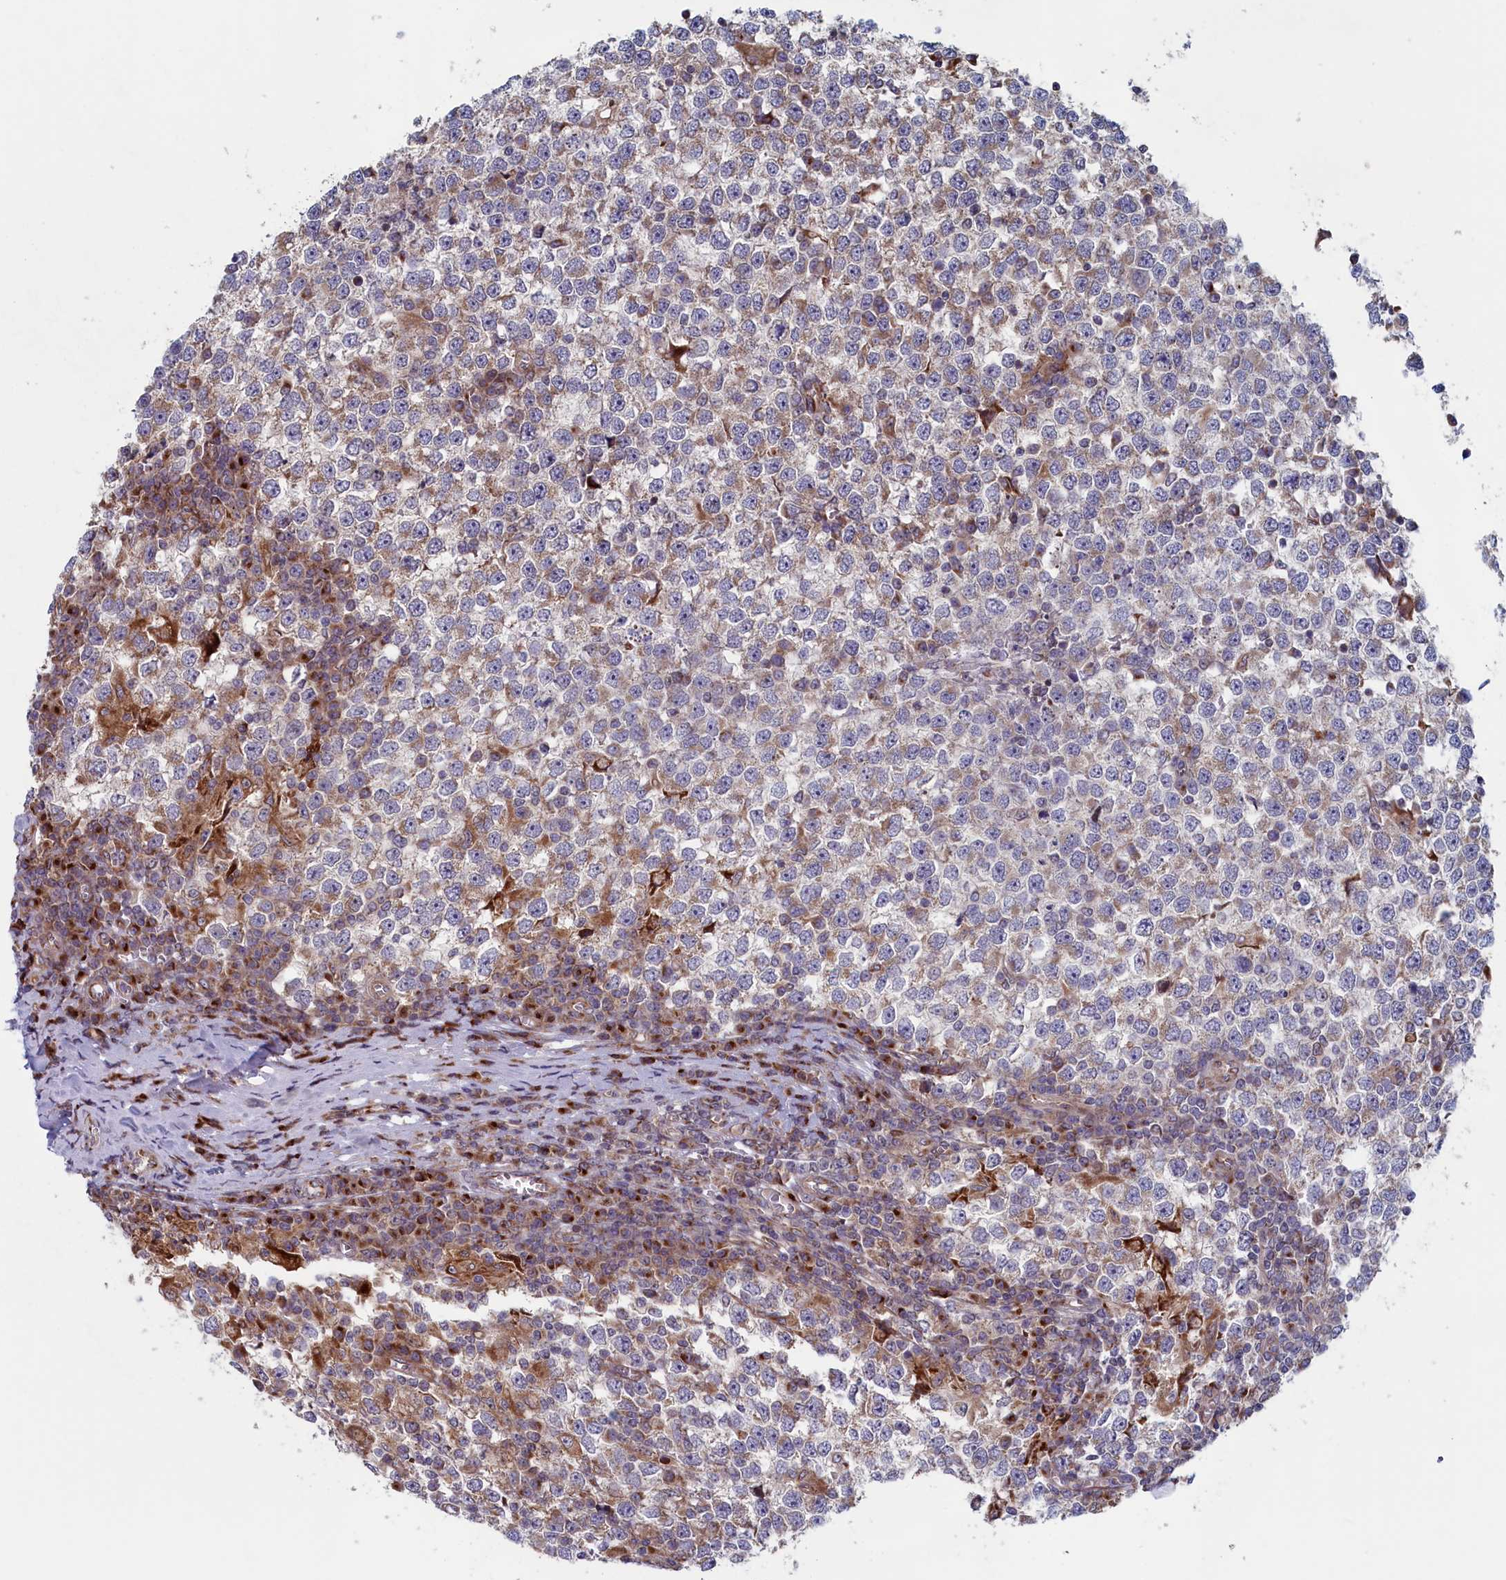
{"staining": {"intensity": "weak", "quantity": "<25%", "location": "cytoplasmic/membranous"}, "tissue": "testis cancer", "cell_type": "Tumor cells", "image_type": "cancer", "snomed": [{"axis": "morphology", "description": "Seminoma, NOS"}, {"axis": "topography", "description": "Testis"}], "caption": "Micrograph shows no protein staining in tumor cells of seminoma (testis) tissue.", "gene": "MTFMT", "patient": {"sex": "male", "age": 65}}